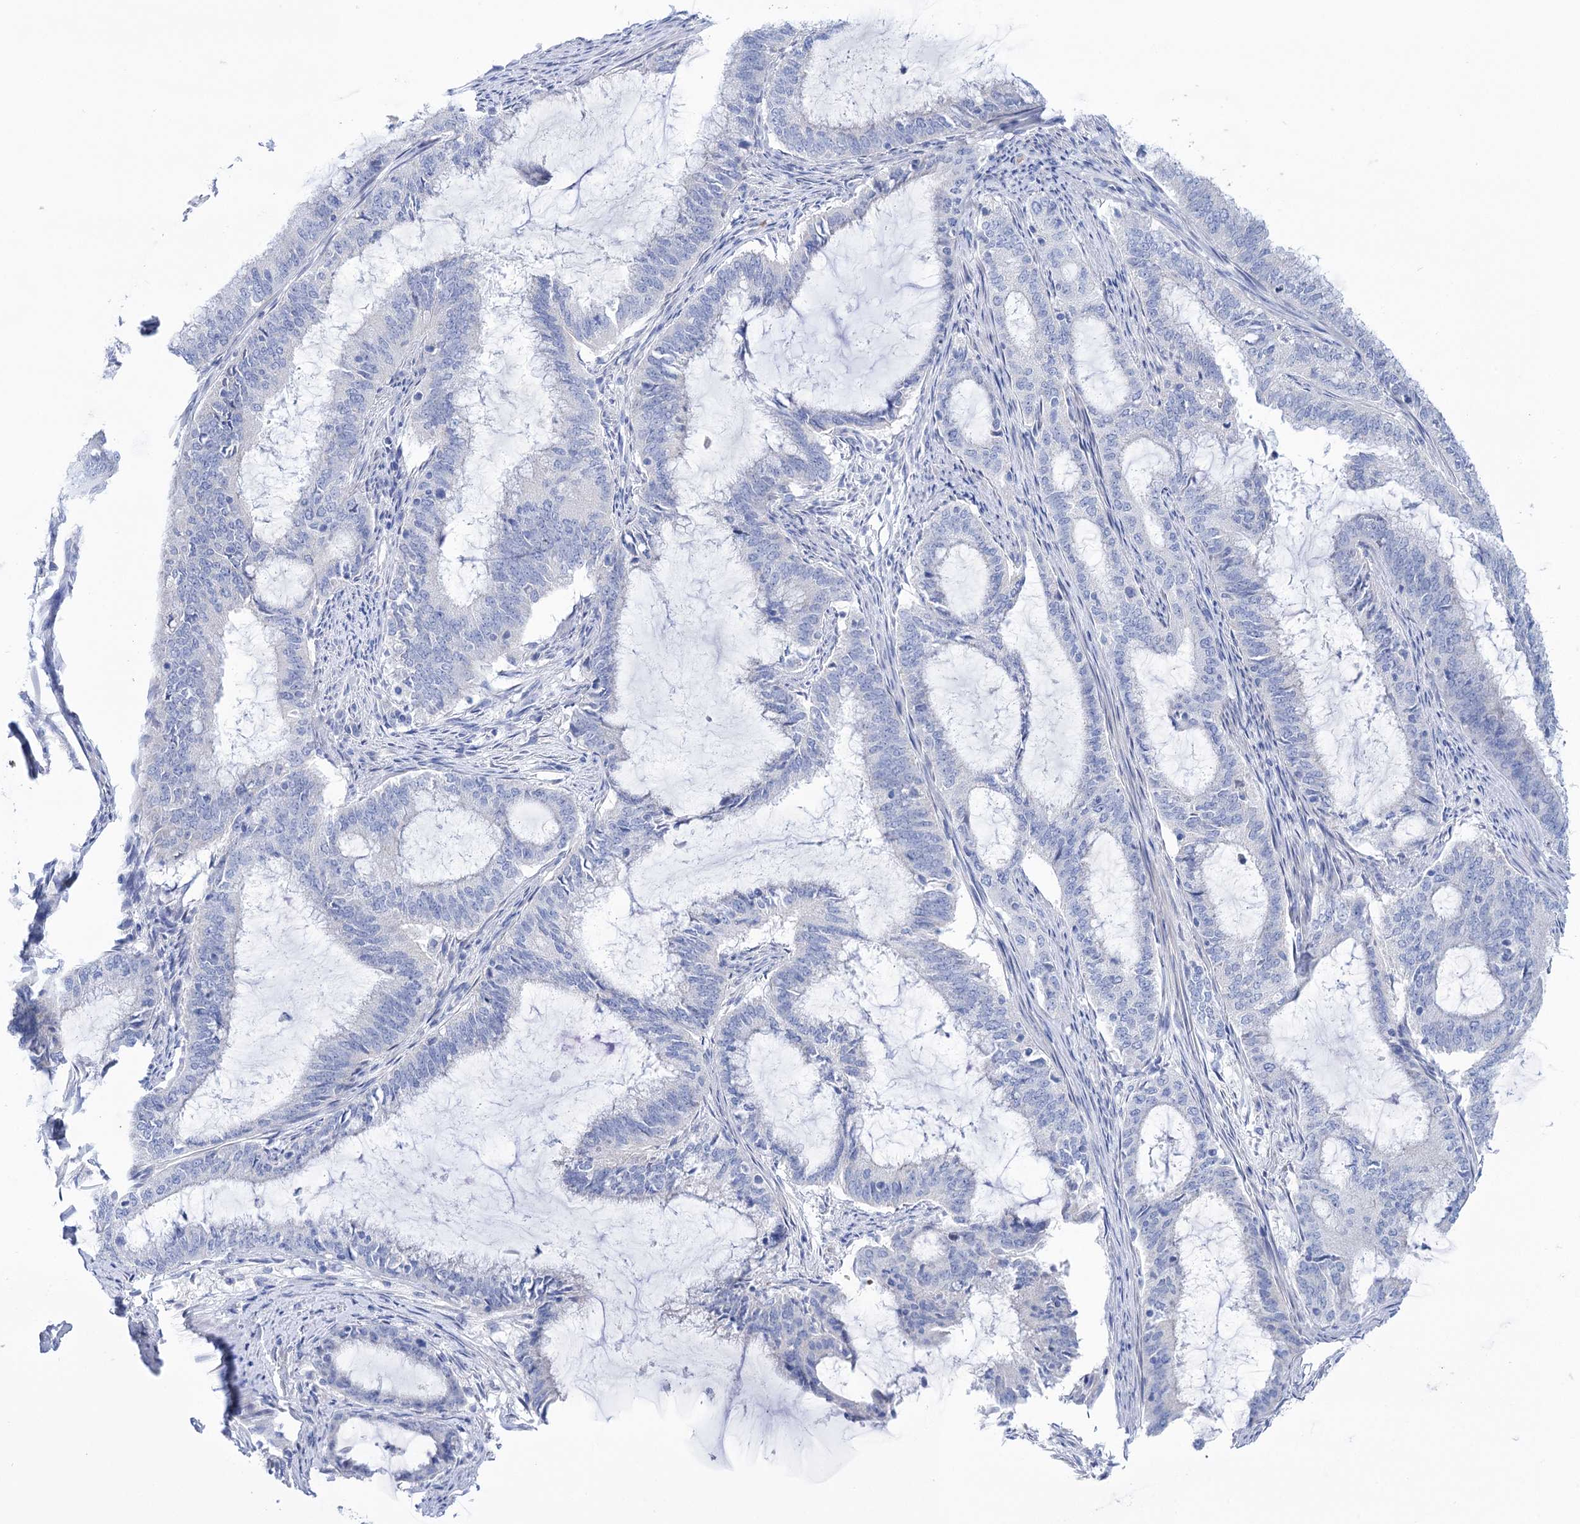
{"staining": {"intensity": "negative", "quantity": "none", "location": "none"}, "tissue": "endometrial cancer", "cell_type": "Tumor cells", "image_type": "cancer", "snomed": [{"axis": "morphology", "description": "Adenocarcinoma, NOS"}, {"axis": "topography", "description": "Endometrium"}], "caption": "This image is of endometrial cancer stained with immunohistochemistry to label a protein in brown with the nuclei are counter-stained blue. There is no staining in tumor cells. (DAB immunohistochemistry visualized using brightfield microscopy, high magnification).", "gene": "YARS2", "patient": {"sex": "female", "age": 51}}